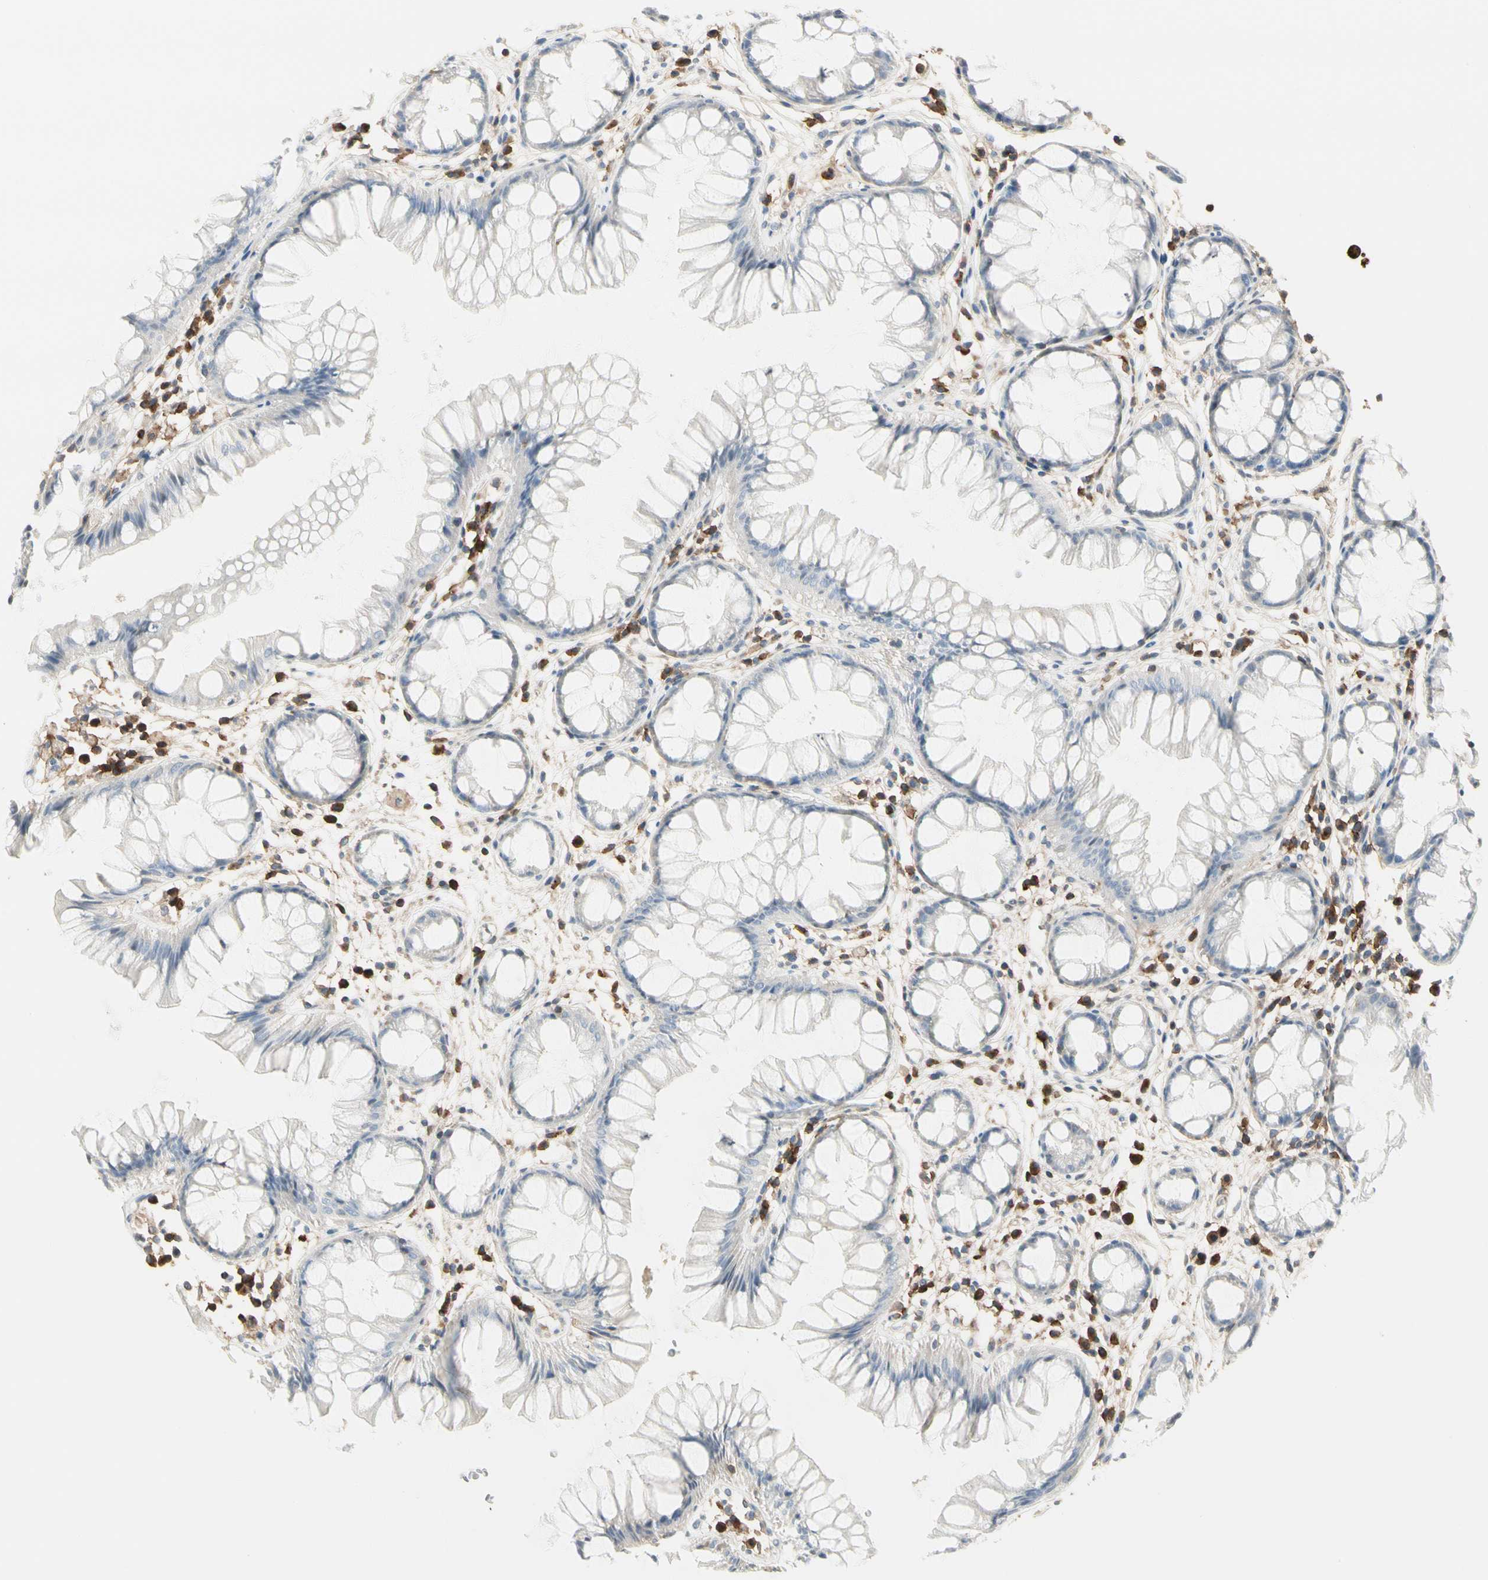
{"staining": {"intensity": "negative", "quantity": "none", "location": "none"}, "tissue": "rectum", "cell_type": "Glandular cells", "image_type": "normal", "snomed": [{"axis": "morphology", "description": "Normal tissue, NOS"}, {"axis": "morphology", "description": "Adenocarcinoma, NOS"}, {"axis": "topography", "description": "Rectum"}], "caption": "Protein analysis of benign rectum displays no significant positivity in glandular cells.", "gene": "CLEC2B", "patient": {"sex": "female", "age": 65}}